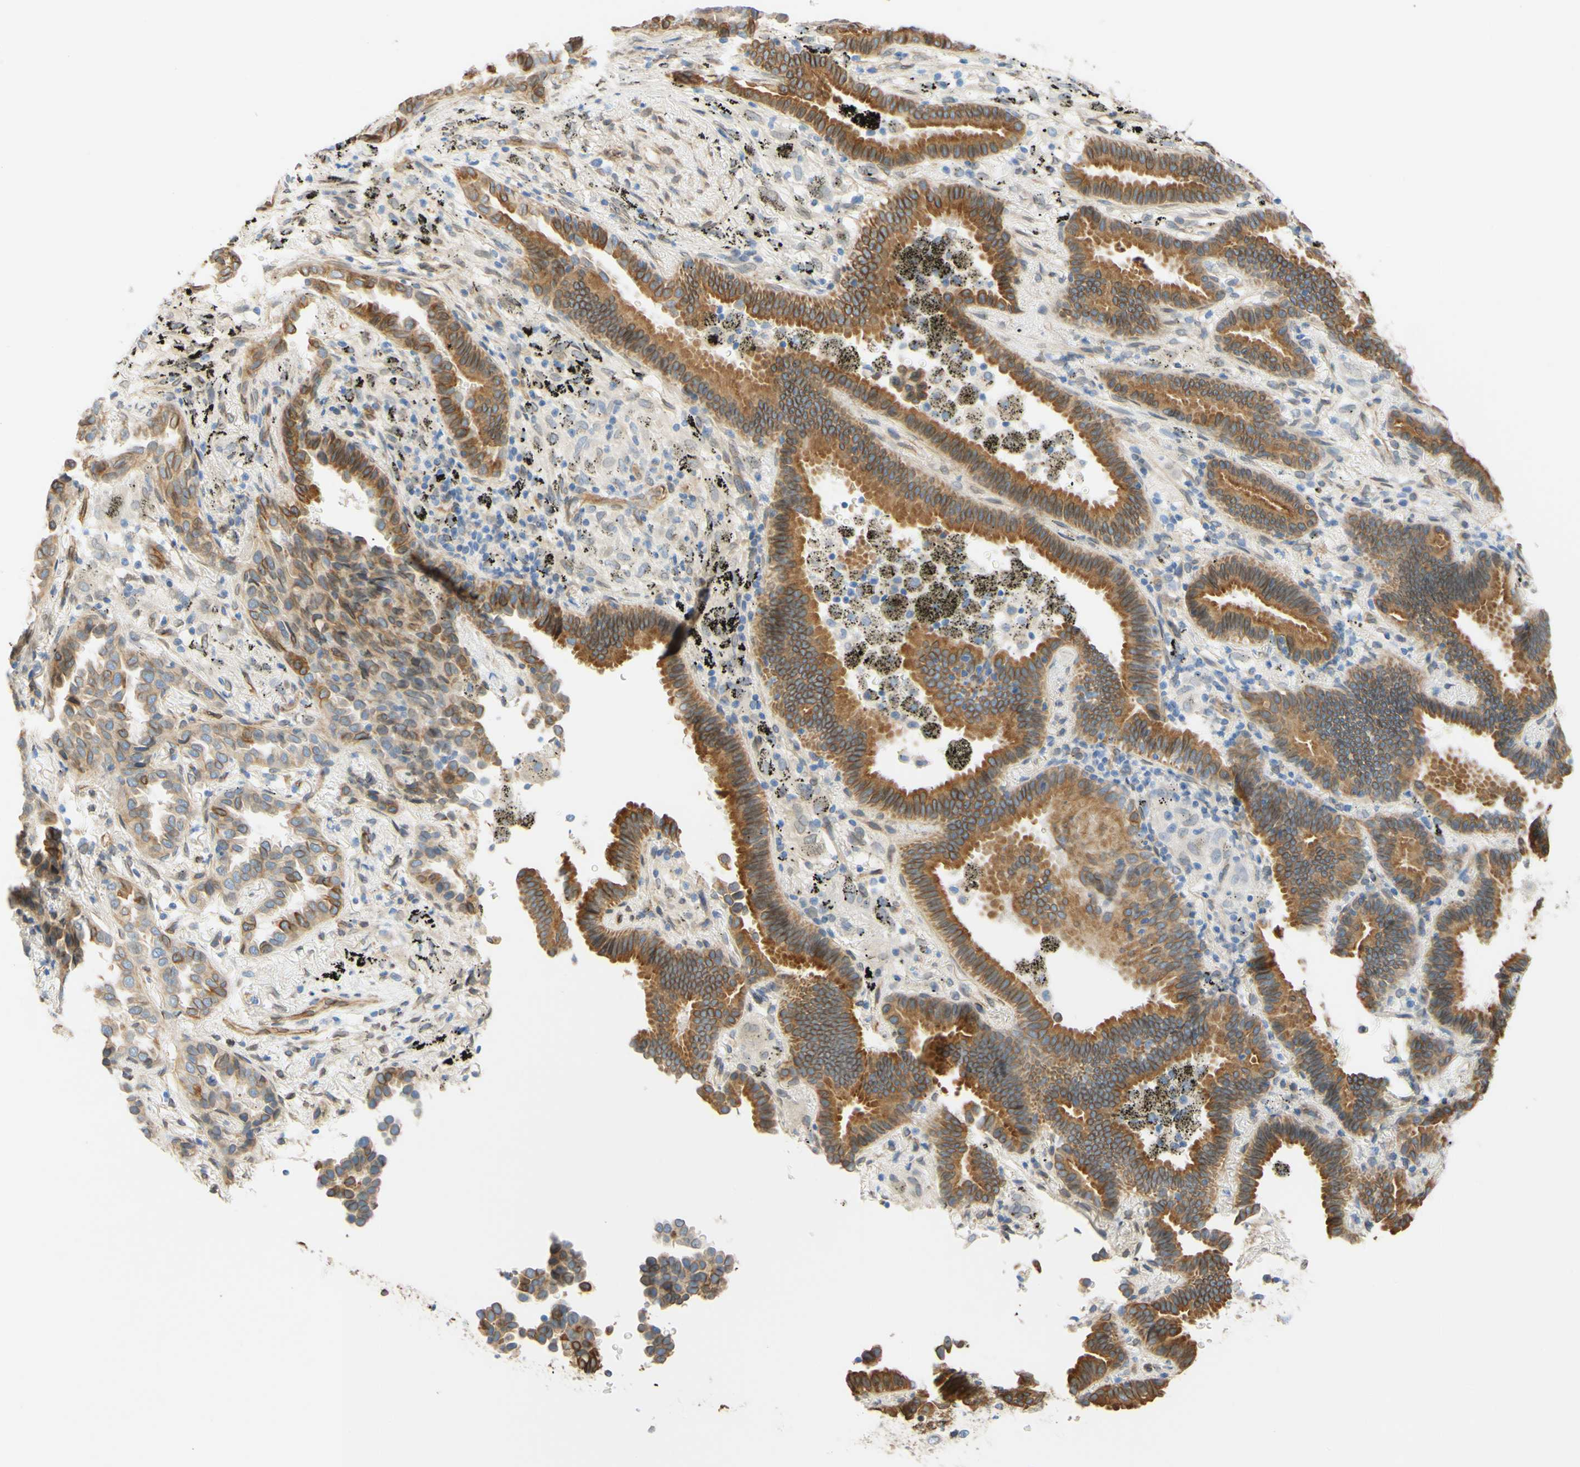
{"staining": {"intensity": "moderate", "quantity": ">75%", "location": "cytoplasmic/membranous,nuclear"}, "tissue": "lung cancer", "cell_type": "Tumor cells", "image_type": "cancer", "snomed": [{"axis": "morphology", "description": "Normal tissue, NOS"}, {"axis": "morphology", "description": "Adenocarcinoma, NOS"}, {"axis": "topography", "description": "Lung"}], "caption": "Moderate cytoplasmic/membranous and nuclear positivity for a protein is appreciated in about >75% of tumor cells of adenocarcinoma (lung) using immunohistochemistry (IHC).", "gene": "ENDOD1", "patient": {"sex": "male", "age": 59}}